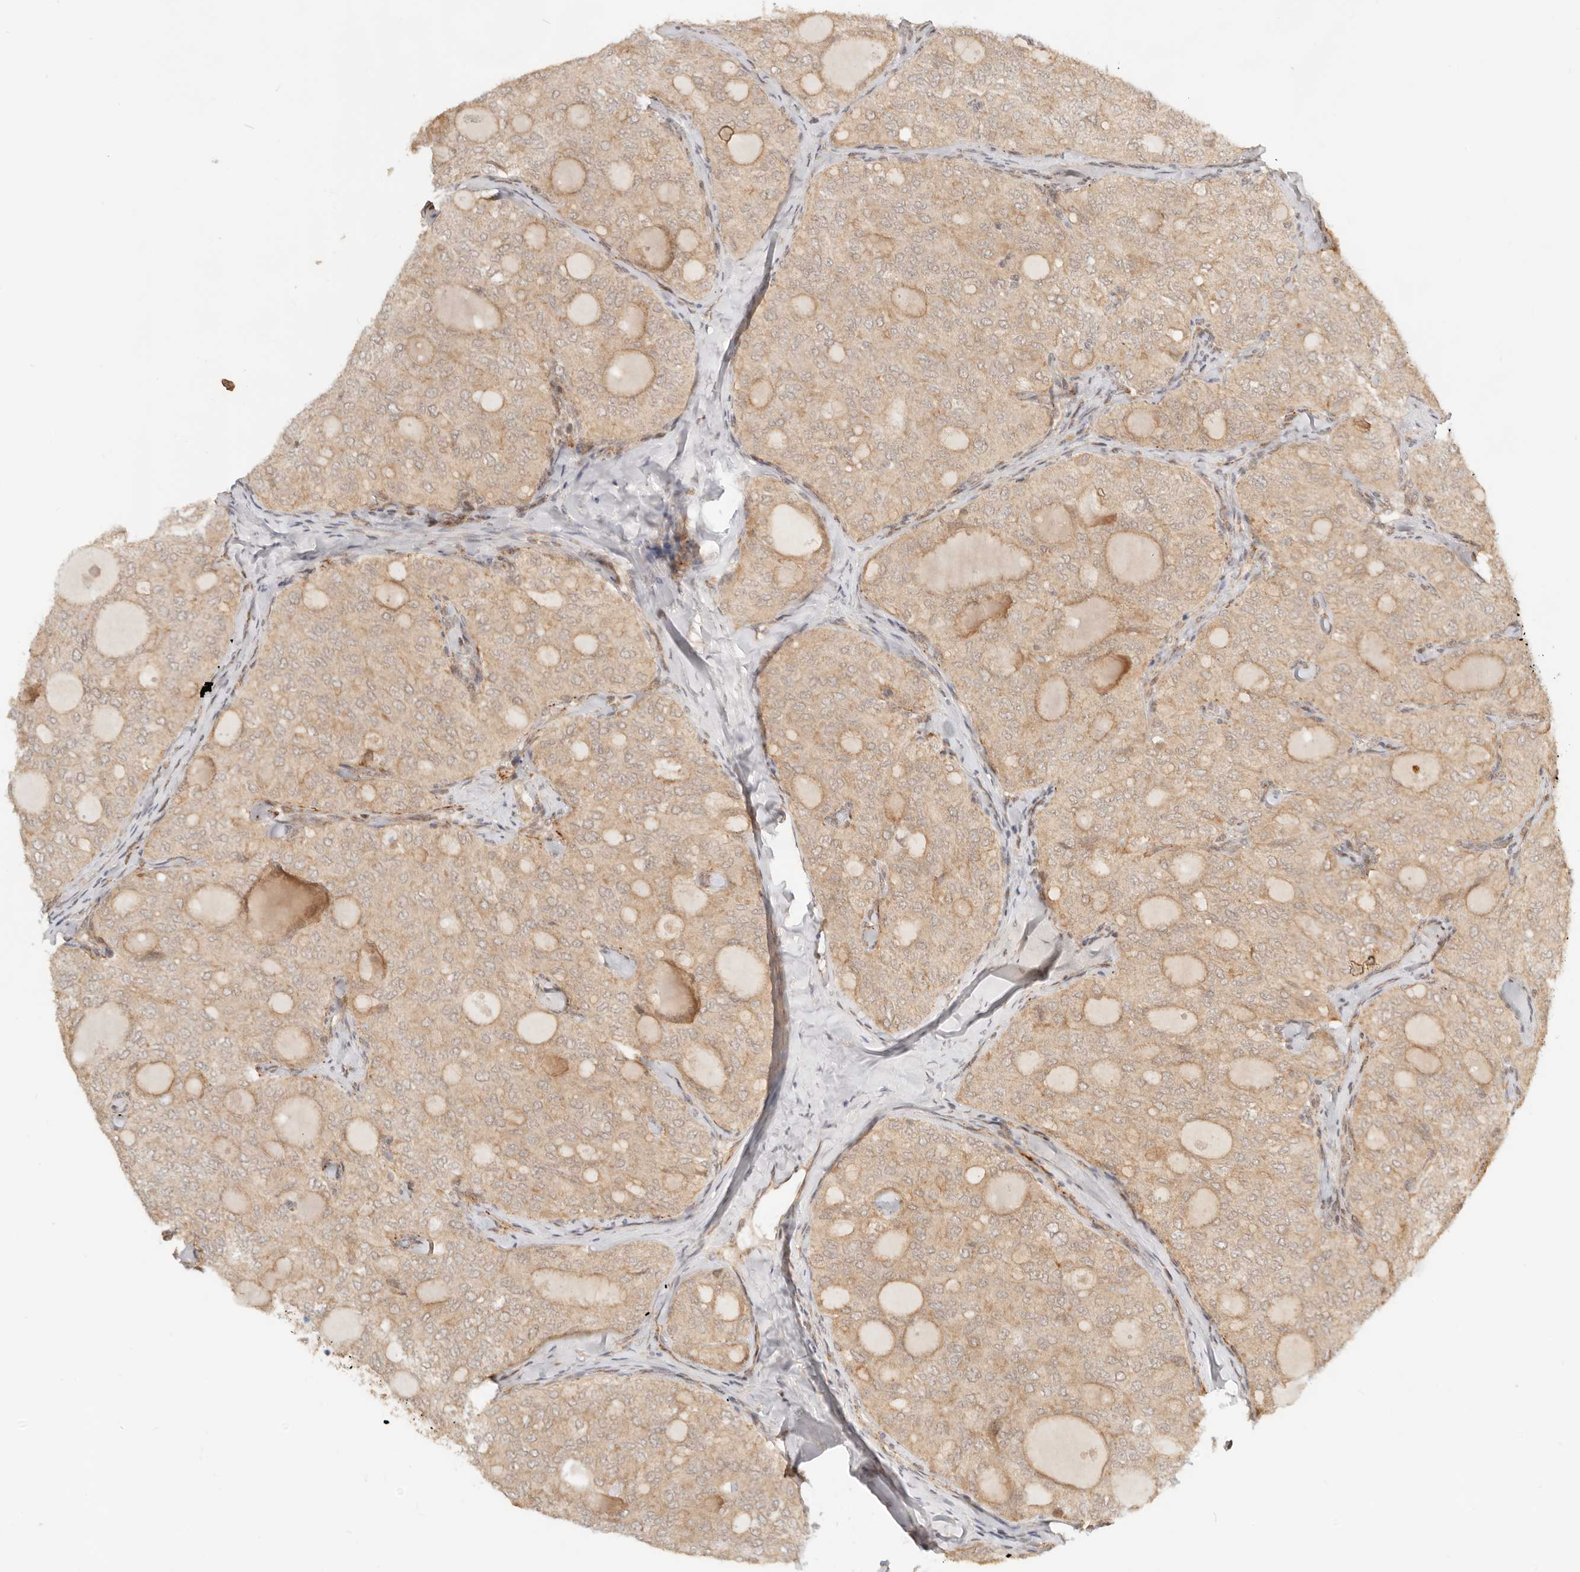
{"staining": {"intensity": "weak", "quantity": ">75%", "location": "cytoplasmic/membranous"}, "tissue": "thyroid cancer", "cell_type": "Tumor cells", "image_type": "cancer", "snomed": [{"axis": "morphology", "description": "Follicular adenoma carcinoma, NOS"}, {"axis": "topography", "description": "Thyroid gland"}], "caption": "A brown stain highlights weak cytoplasmic/membranous positivity of a protein in human thyroid follicular adenoma carcinoma tumor cells. The staining was performed using DAB (3,3'-diaminobenzidine) to visualize the protein expression in brown, while the nuclei were stained in blue with hematoxylin (Magnification: 20x).", "gene": "BAALC", "patient": {"sex": "male", "age": 75}}